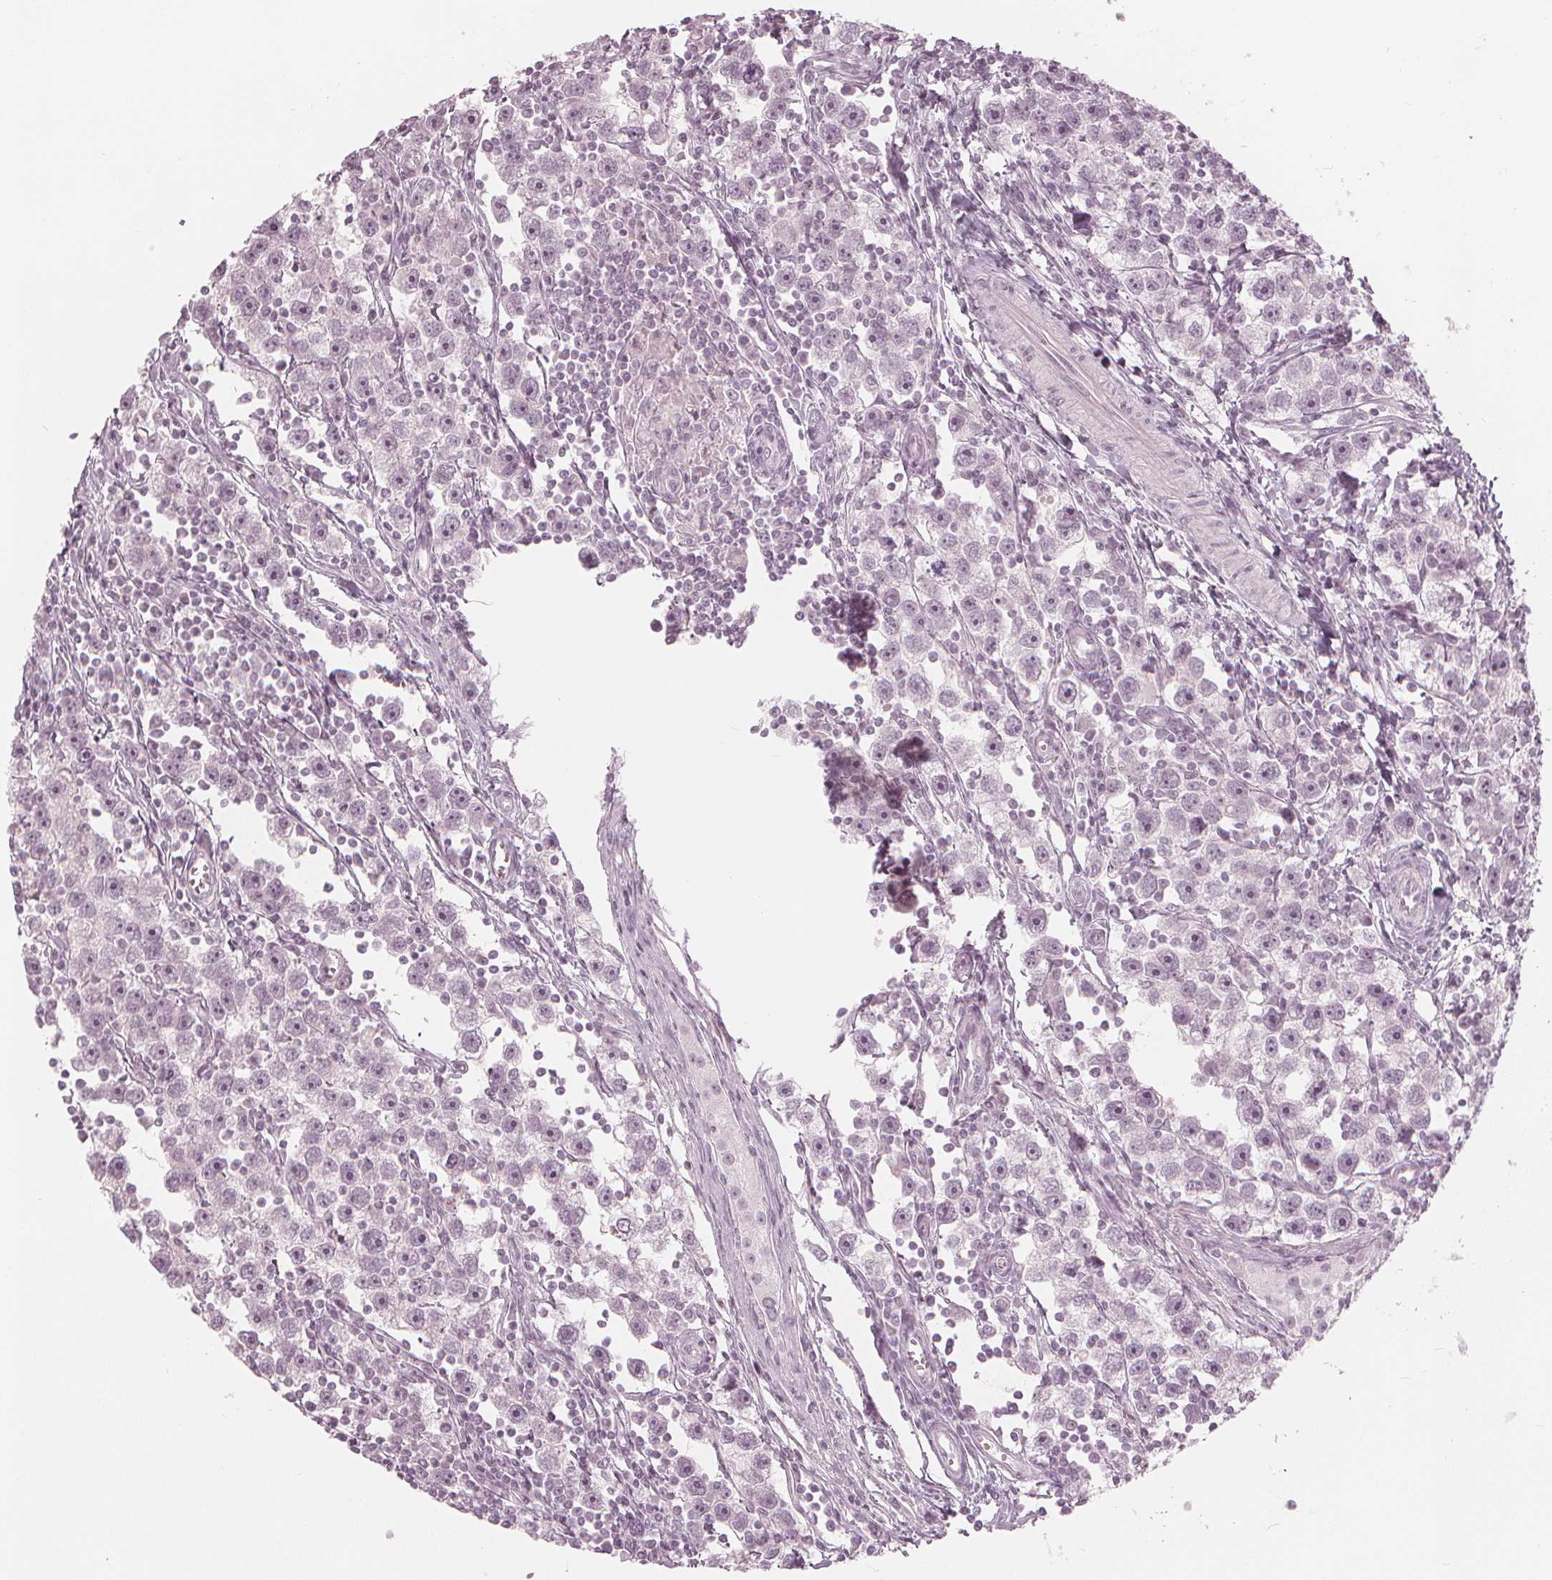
{"staining": {"intensity": "negative", "quantity": "none", "location": "none"}, "tissue": "testis cancer", "cell_type": "Tumor cells", "image_type": "cancer", "snomed": [{"axis": "morphology", "description": "Seminoma, NOS"}, {"axis": "topography", "description": "Testis"}], "caption": "Tumor cells are negative for protein expression in human testis seminoma. The staining is performed using DAB brown chromogen with nuclei counter-stained in using hematoxylin.", "gene": "PAEP", "patient": {"sex": "male", "age": 30}}